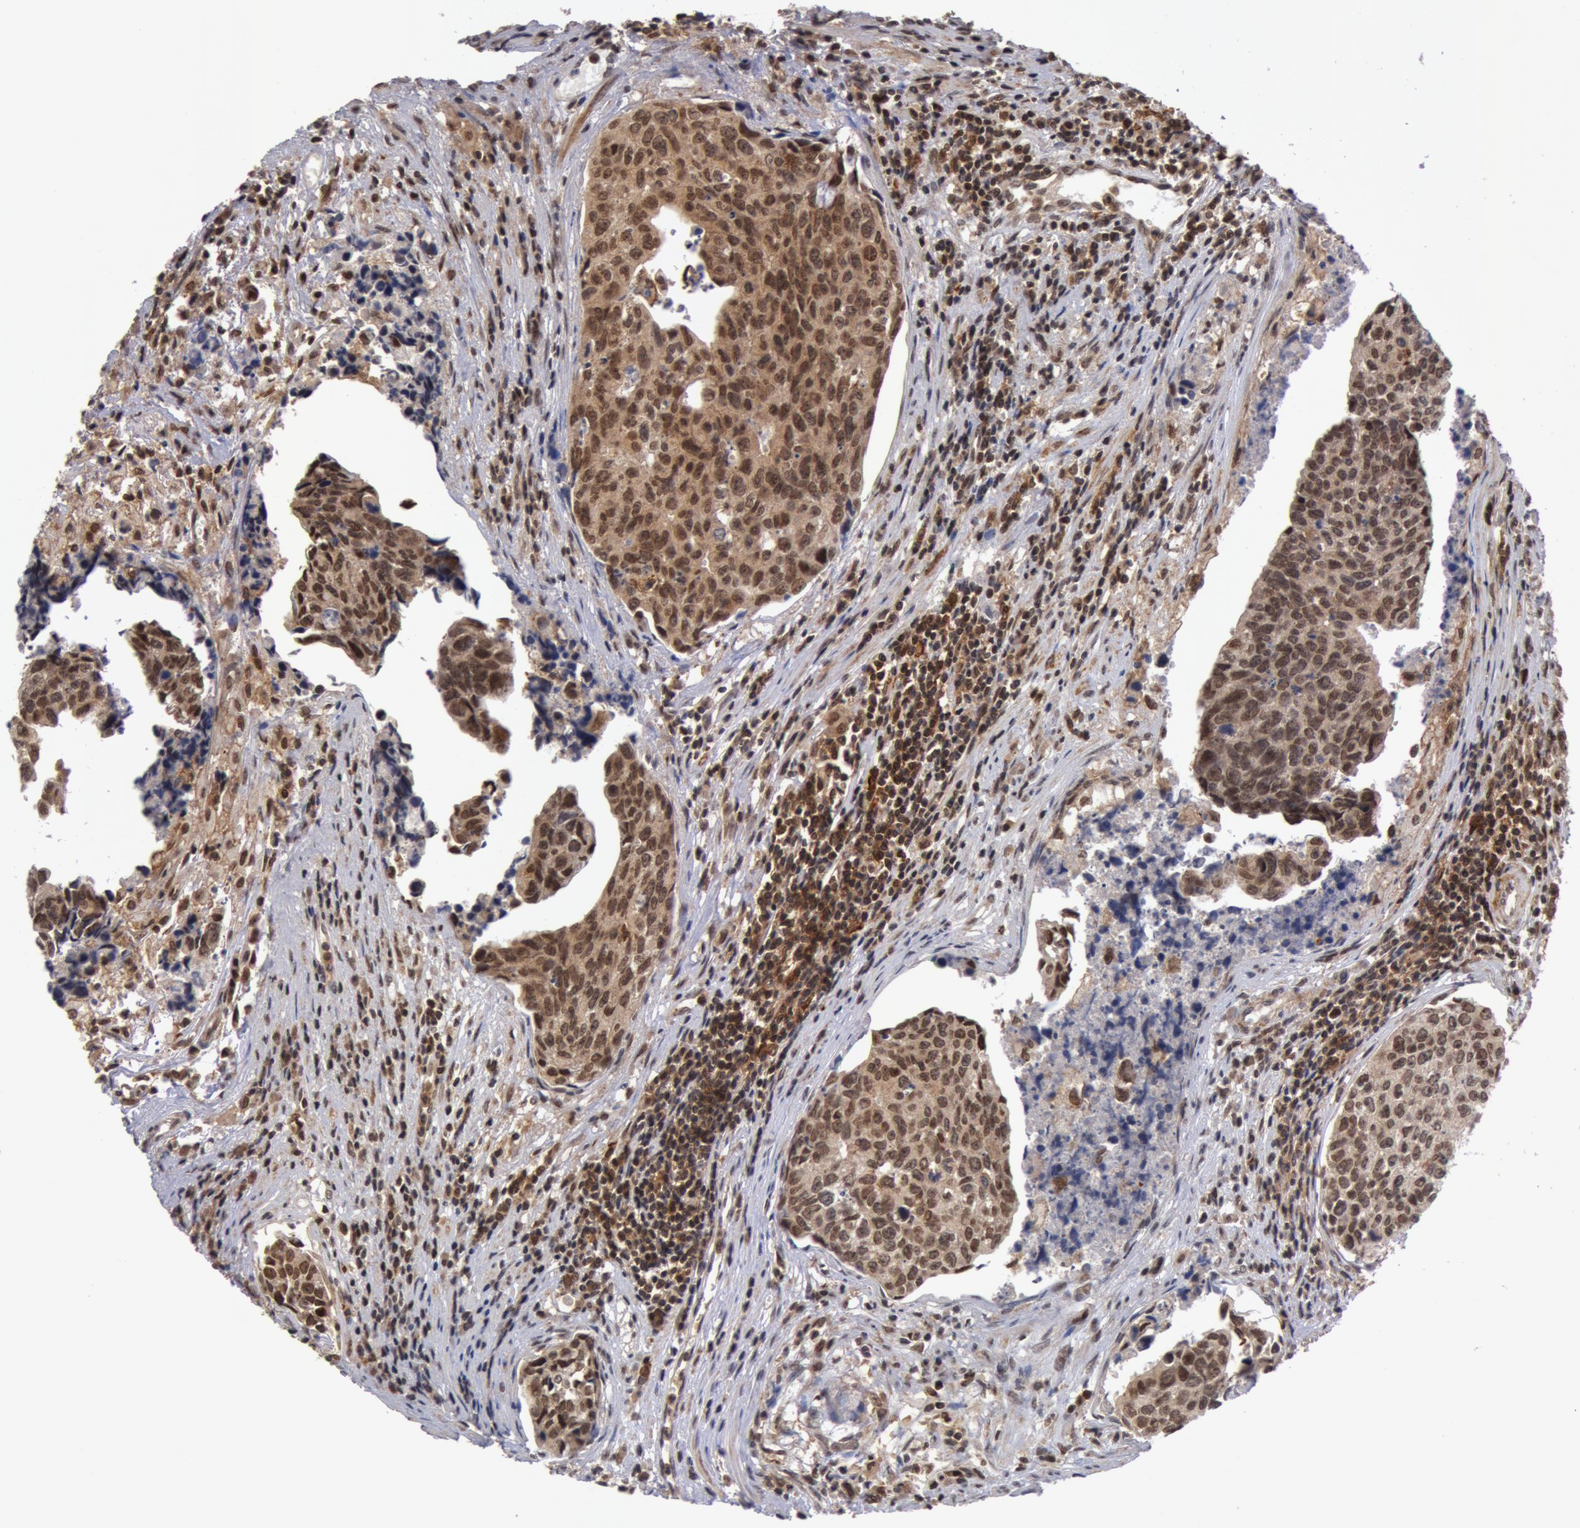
{"staining": {"intensity": "weak", "quantity": ">75%", "location": "cytoplasmic/membranous,nuclear"}, "tissue": "urothelial cancer", "cell_type": "Tumor cells", "image_type": "cancer", "snomed": [{"axis": "morphology", "description": "Urothelial carcinoma, High grade"}, {"axis": "topography", "description": "Urinary bladder"}], "caption": "The micrograph shows immunohistochemical staining of urothelial cancer. There is weak cytoplasmic/membranous and nuclear staining is identified in about >75% of tumor cells. The staining is performed using DAB (3,3'-diaminobenzidine) brown chromogen to label protein expression. The nuclei are counter-stained blue using hematoxylin.", "gene": "ZNF350", "patient": {"sex": "male", "age": 81}}